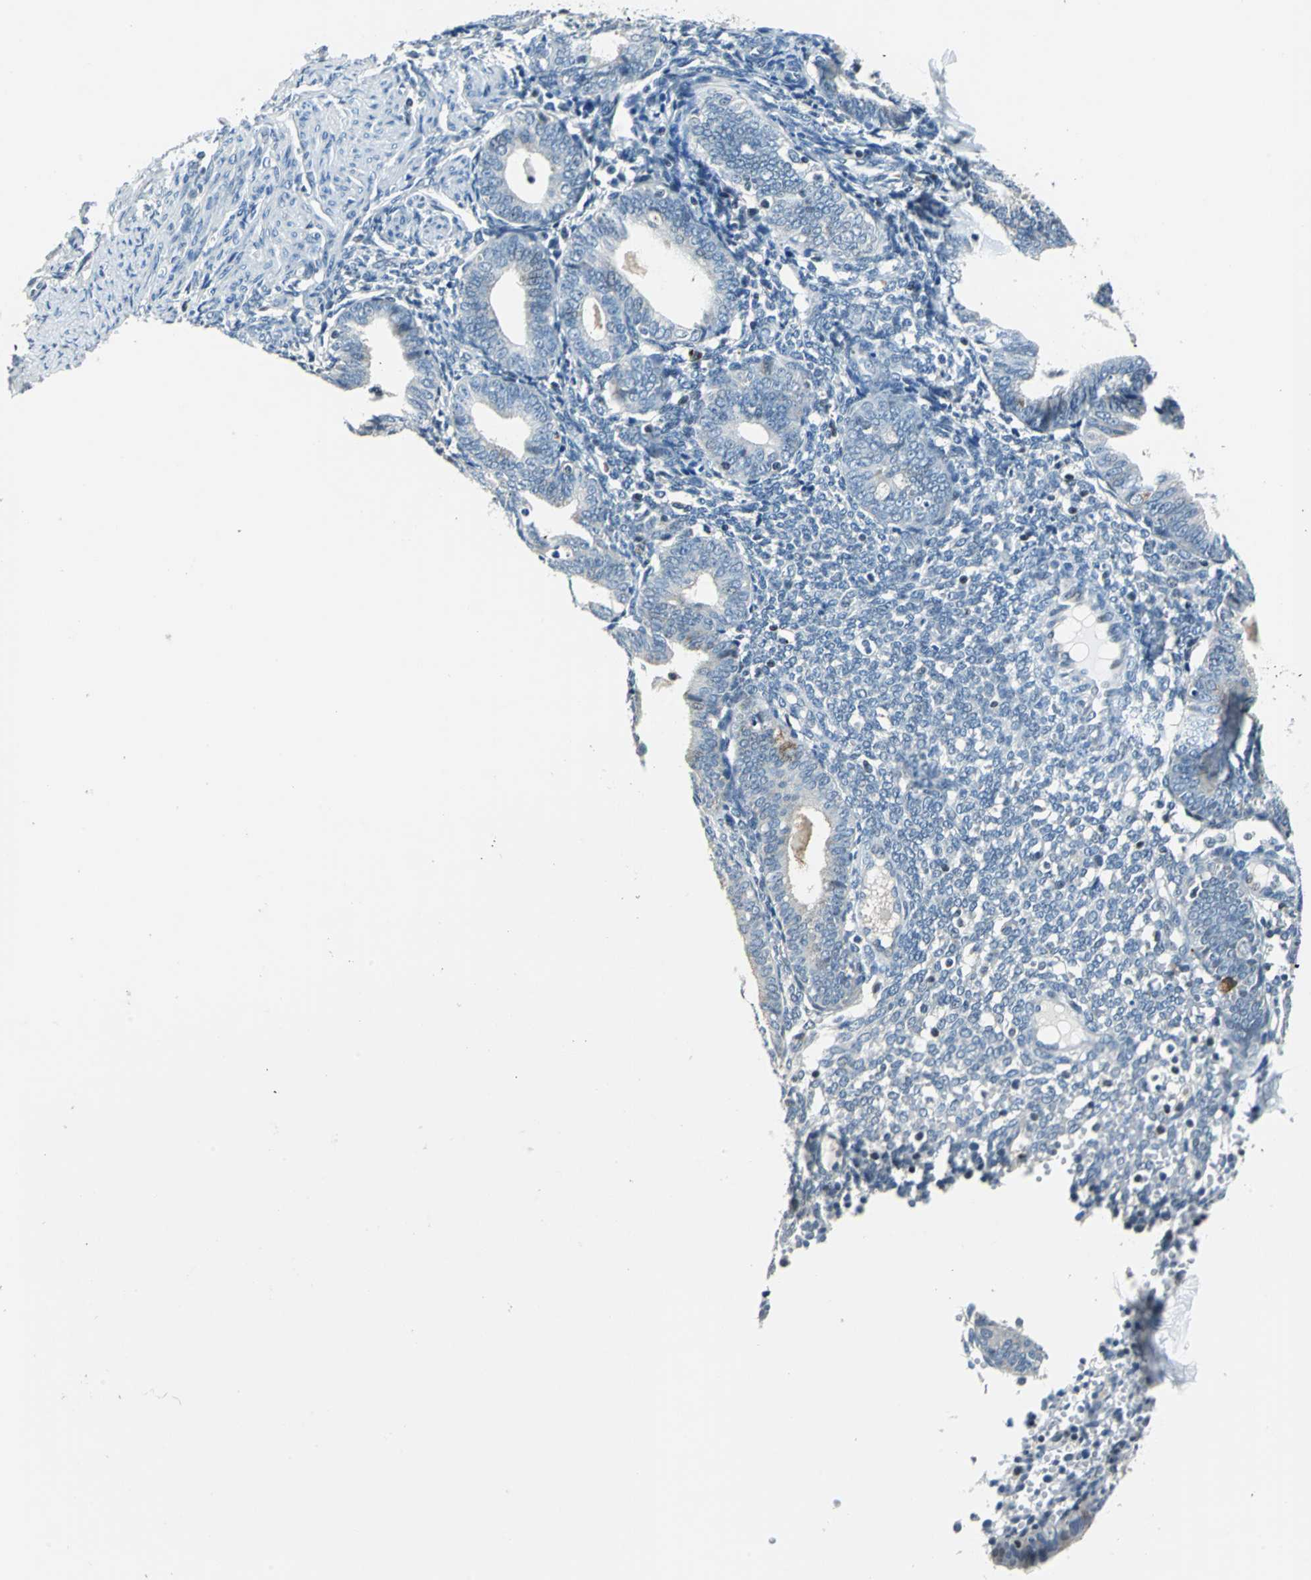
{"staining": {"intensity": "negative", "quantity": "none", "location": "none"}, "tissue": "endometrium", "cell_type": "Cells in endometrial stroma", "image_type": "normal", "snomed": [{"axis": "morphology", "description": "Normal tissue, NOS"}, {"axis": "topography", "description": "Endometrium"}], "caption": "Normal endometrium was stained to show a protein in brown. There is no significant staining in cells in endometrial stroma. (Brightfield microscopy of DAB immunohistochemistry at high magnification).", "gene": "HCFC2", "patient": {"sex": "female", "age": 61}}